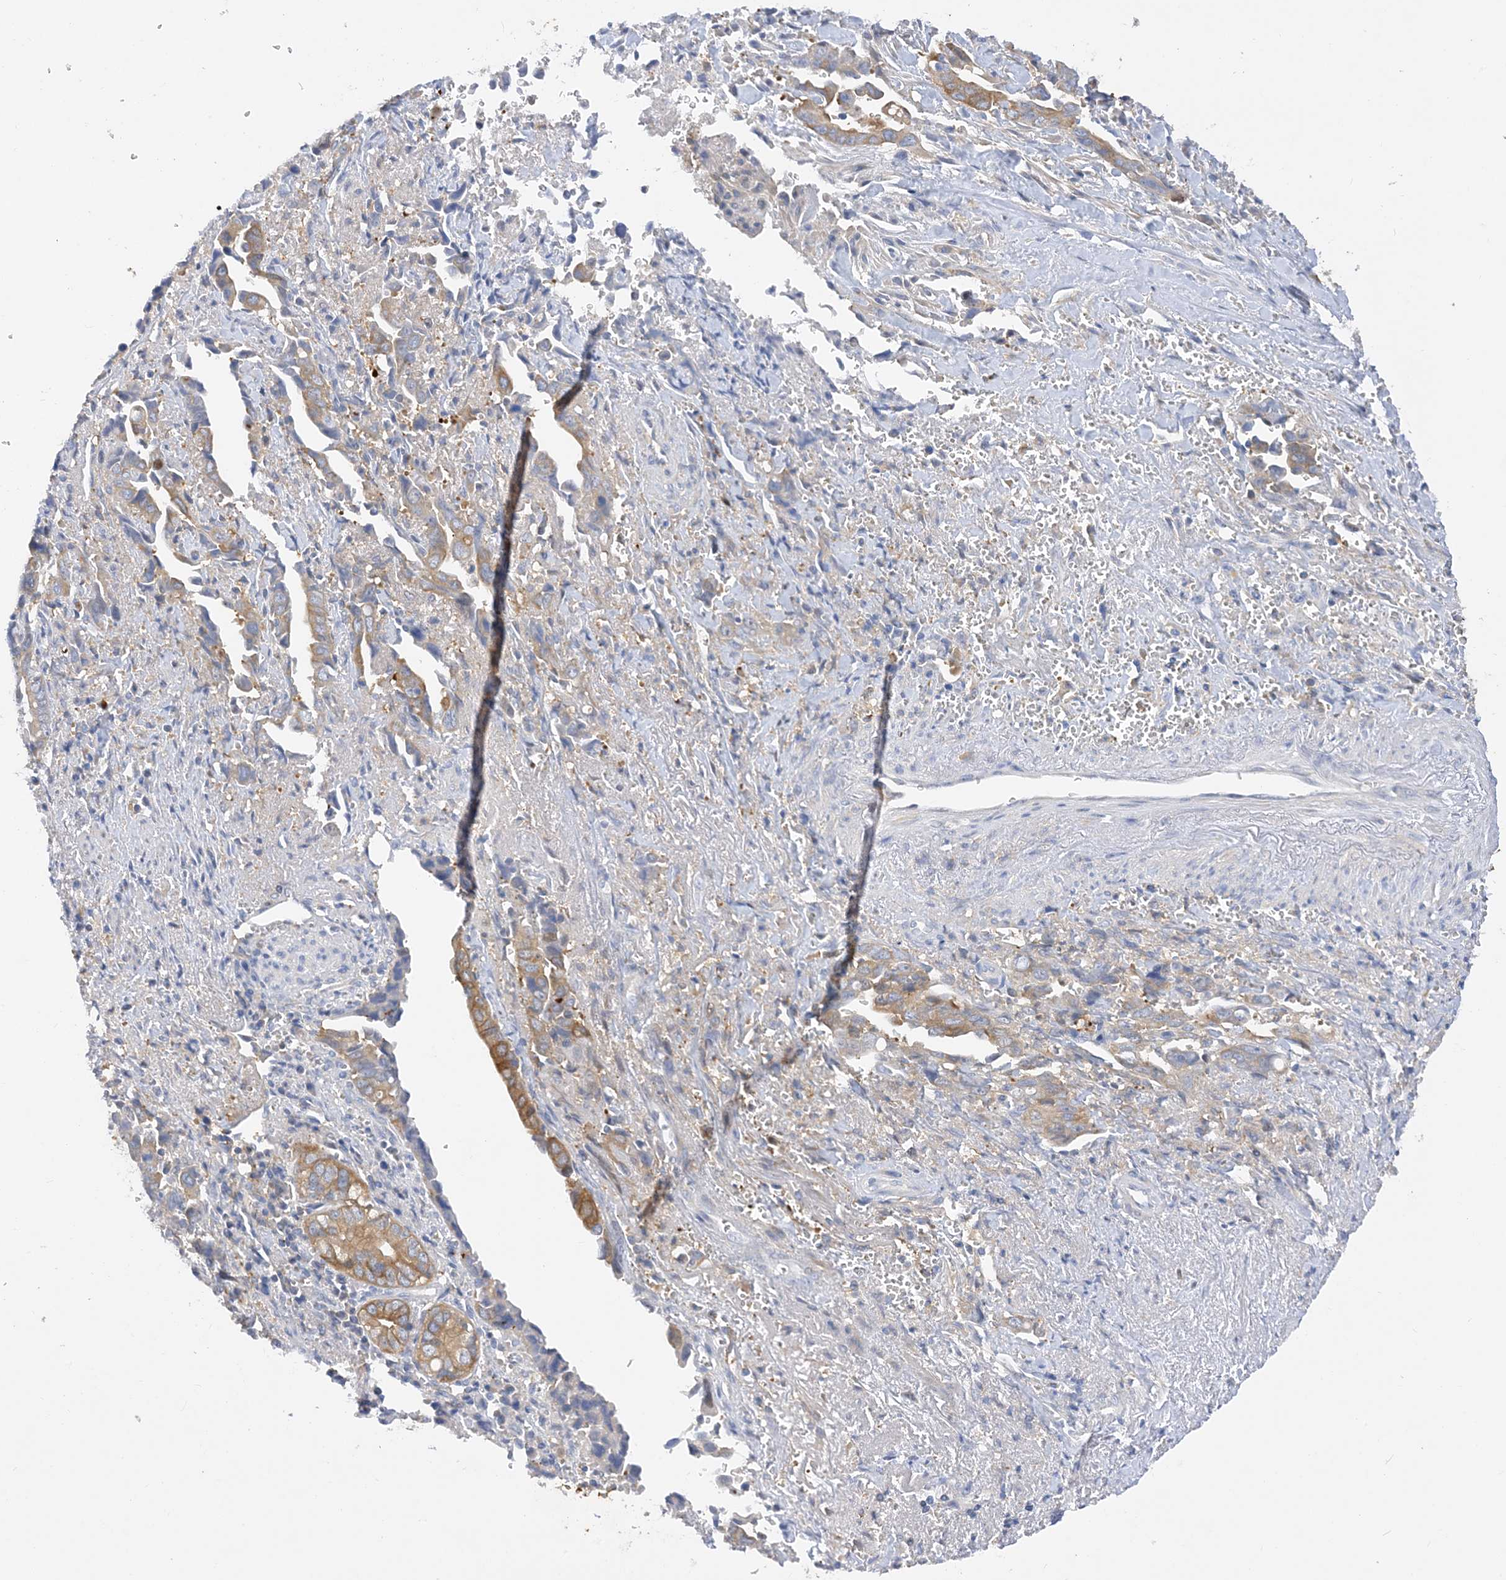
{"staining": {"intensity": "moderate", "quantity": "25%-75%", "location": "cytoplasmic/membranous"}, "tissue": "liver cancer", "cell_type": "Tumor cells", "image_type": "cancer", "snomed": [{"axis": "morphology", "description": "Cholangiocarcinoma"}, {"axis": "topography", "description": "Liver"}], "caption": "Human liver cancer stained with a protein marker exhibits moderate staining in tumor cells.", "gene": "ARV1", "patient": {"sex": "female", "age": 79}}